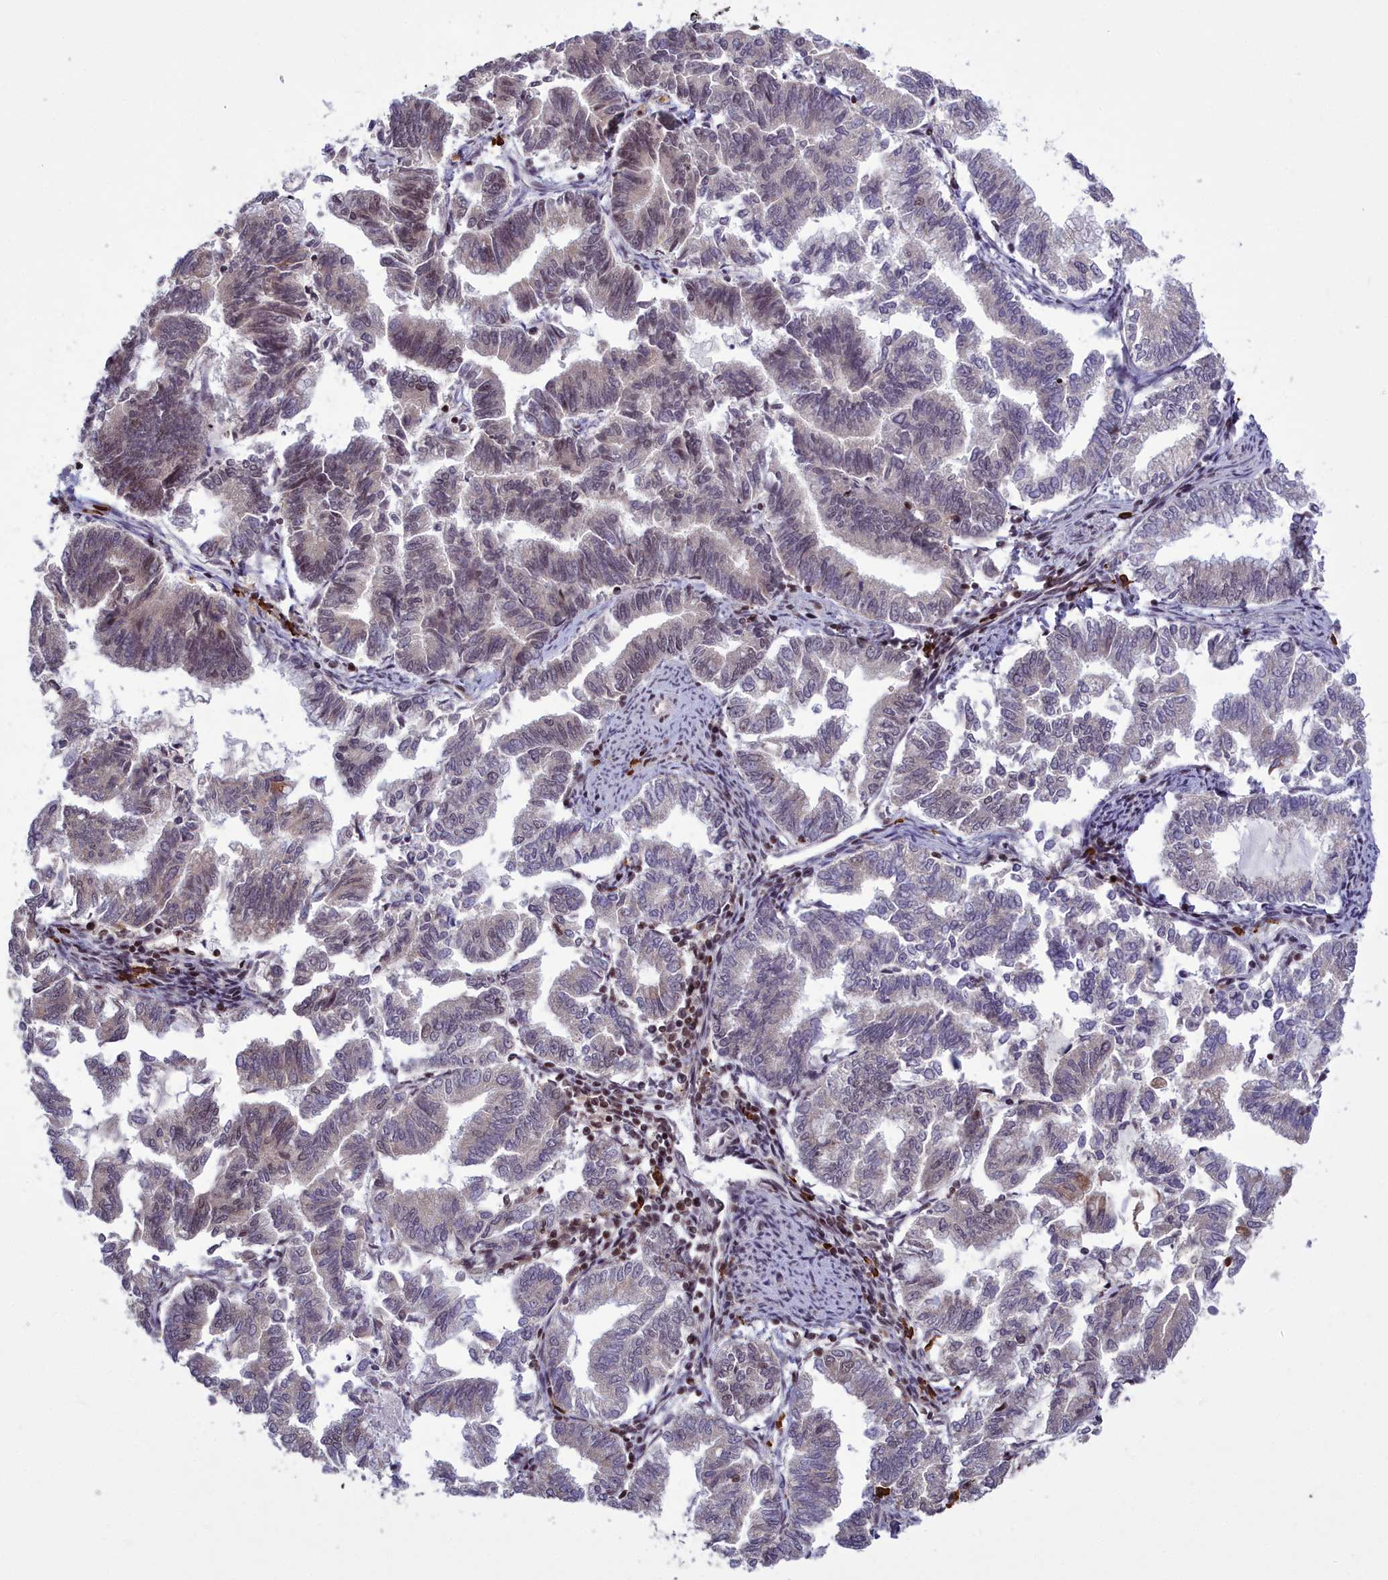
{"staining": {"intensity": "moderate", "quantity": "<25%", "location": "nuclear"}, "tissue": "endometrial cancer", "cell_type": "Tumor cells", "image_type": "cancer", "snomed": [{"axis": "morphology", "description": "Adenocarcinoma, NOS"}, {"axis": "topography", "description": "Endometrium"}], "caption": "Immunohistochemistry (IHC) staining of adenocarcinoma (endometrial), which displays low levels of moderate nuclear staining in about <25% of tumor cells indicating moderate nuclear protein positivity. The staining was performed using DAB (brown) for protein detection and nuclei were counterstained in hematoxylin (blue).", "gene": "GMEB1", "patient": {"sex": "female", "age": 79}}